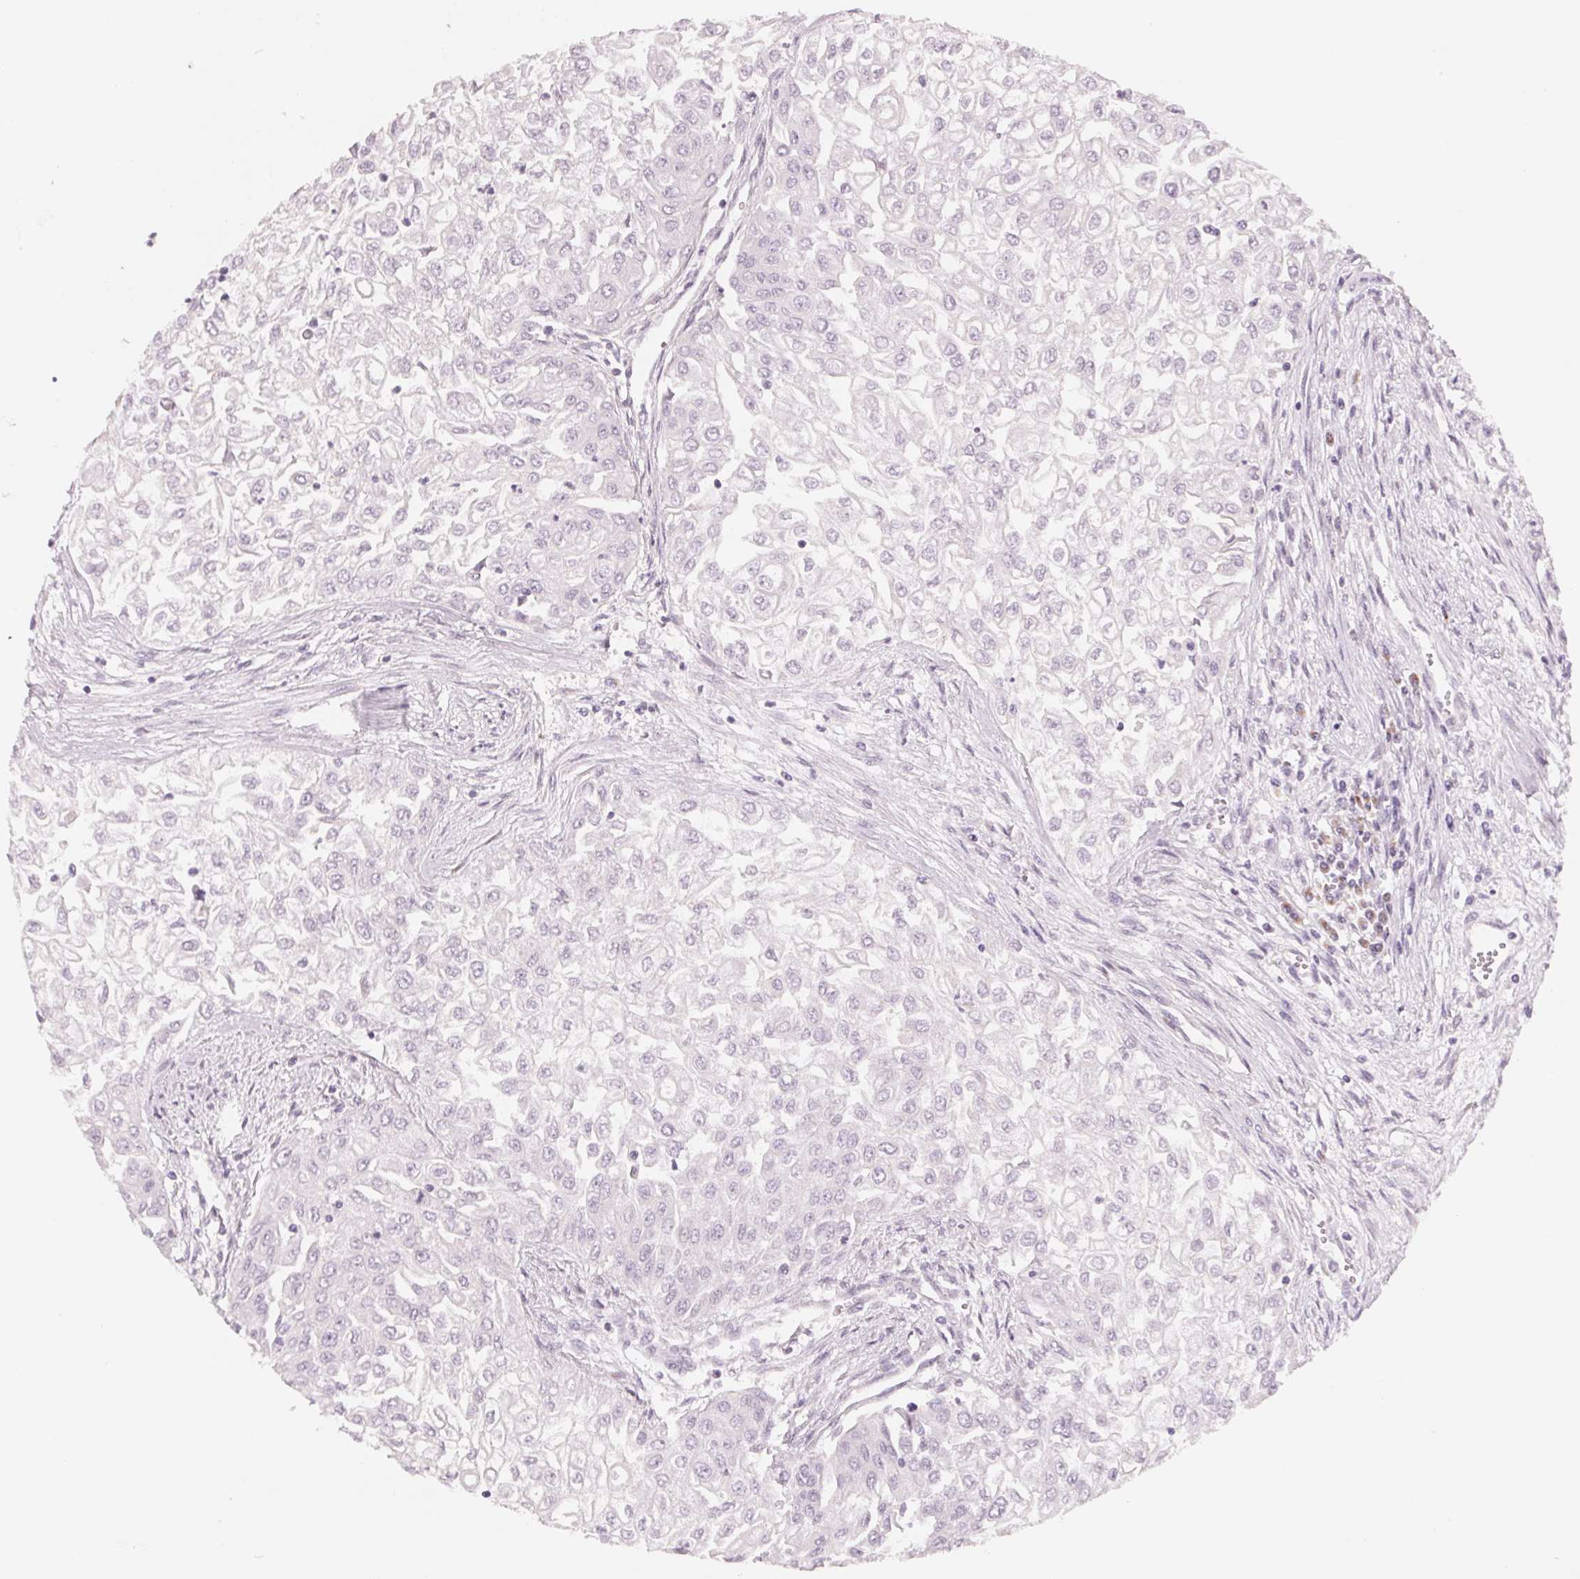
{"staining": {"intensity": "negative", "quantity": "none", "location": "none"}, "tissue": "urothelial cancer", "cell_type": "Tumor cells", "image_type": "cancer", "snomed": [{"axis": "morphology", "description": "Urothelial carcinoma, High grade"}, {"axis": "topography", "description": "Urinary bladder"}], "caption": "A high-resolution micrograph shows IHC staining of high-grade urothelial carcinoma, which demonstrates no significant positivity in tumor cells.", "gene": "IL9R", "patient": {"sex": "male", "age": 62}}